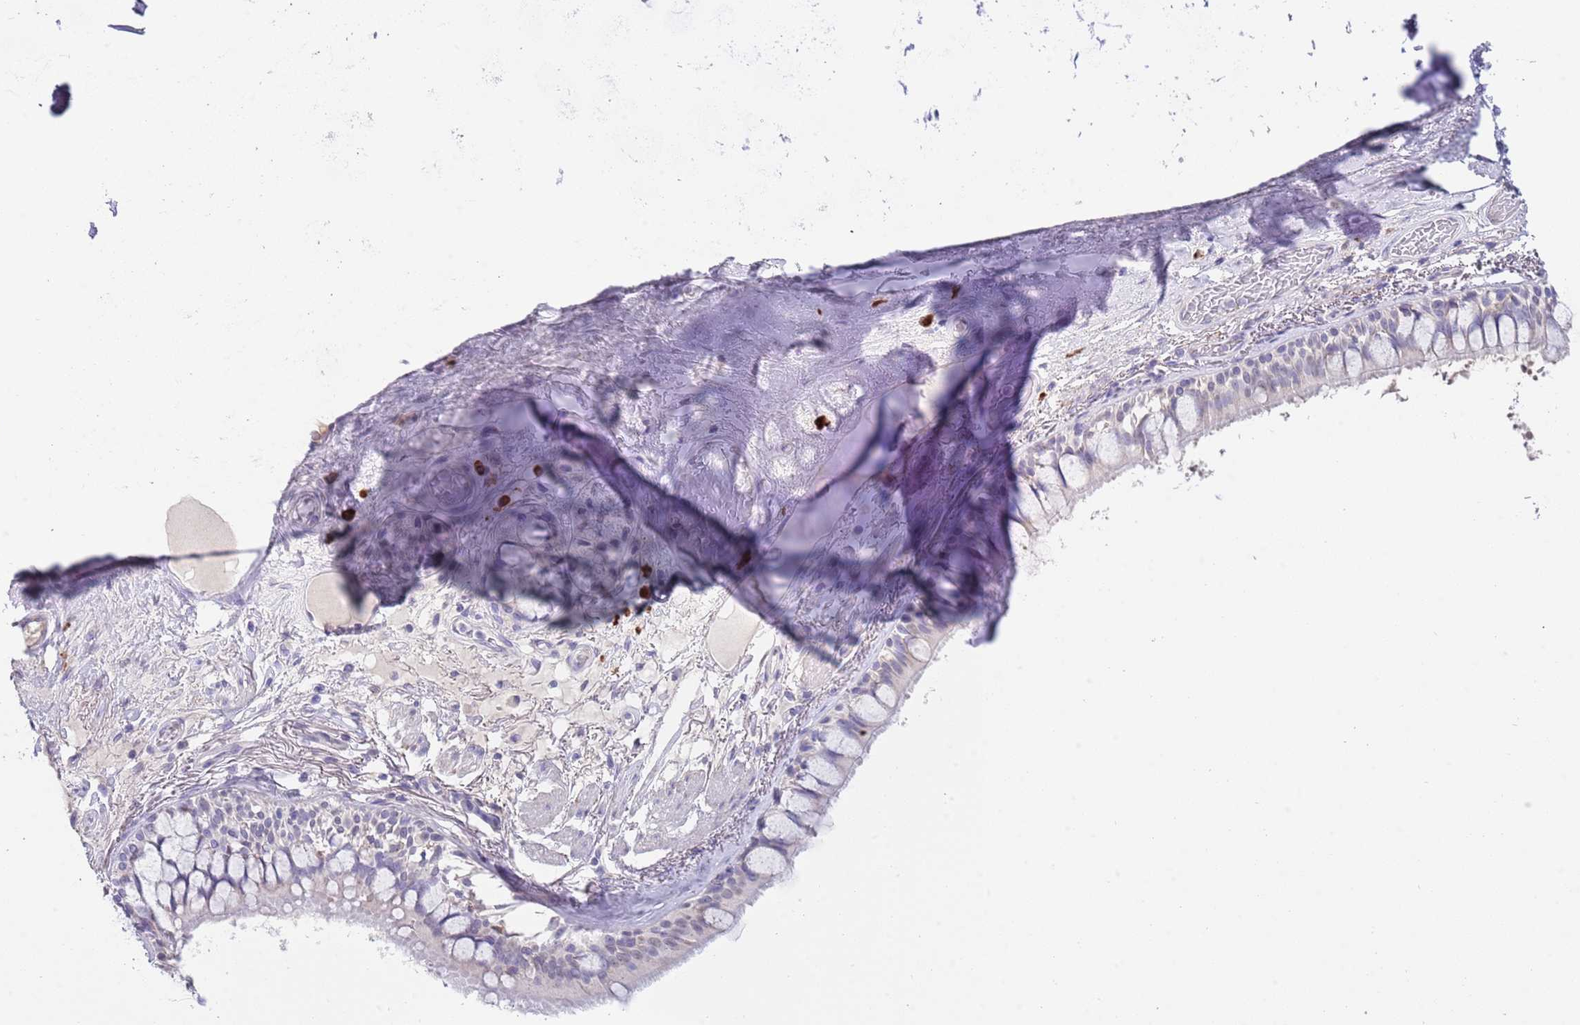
{"staining": {"intensity": "weak", "quantity": "<25%", "location": "cytoplasmic/membranous"}, "tissue": "bronchus", "cell_type": "Respiratory epithelial cells", "image_type": "normal", "snomed": [{"axis": "morphology", "description": "Normal tissue, NOS"}, {"axis": "topography", "description": "Bronchus"}], "caption": "Human bronchus stained for a protein using immunohistochemistry shows no positivity in respiratory epithelial cells.", "gene": "TNRC6C", "patient": {"sex": "male", "age": 70}}